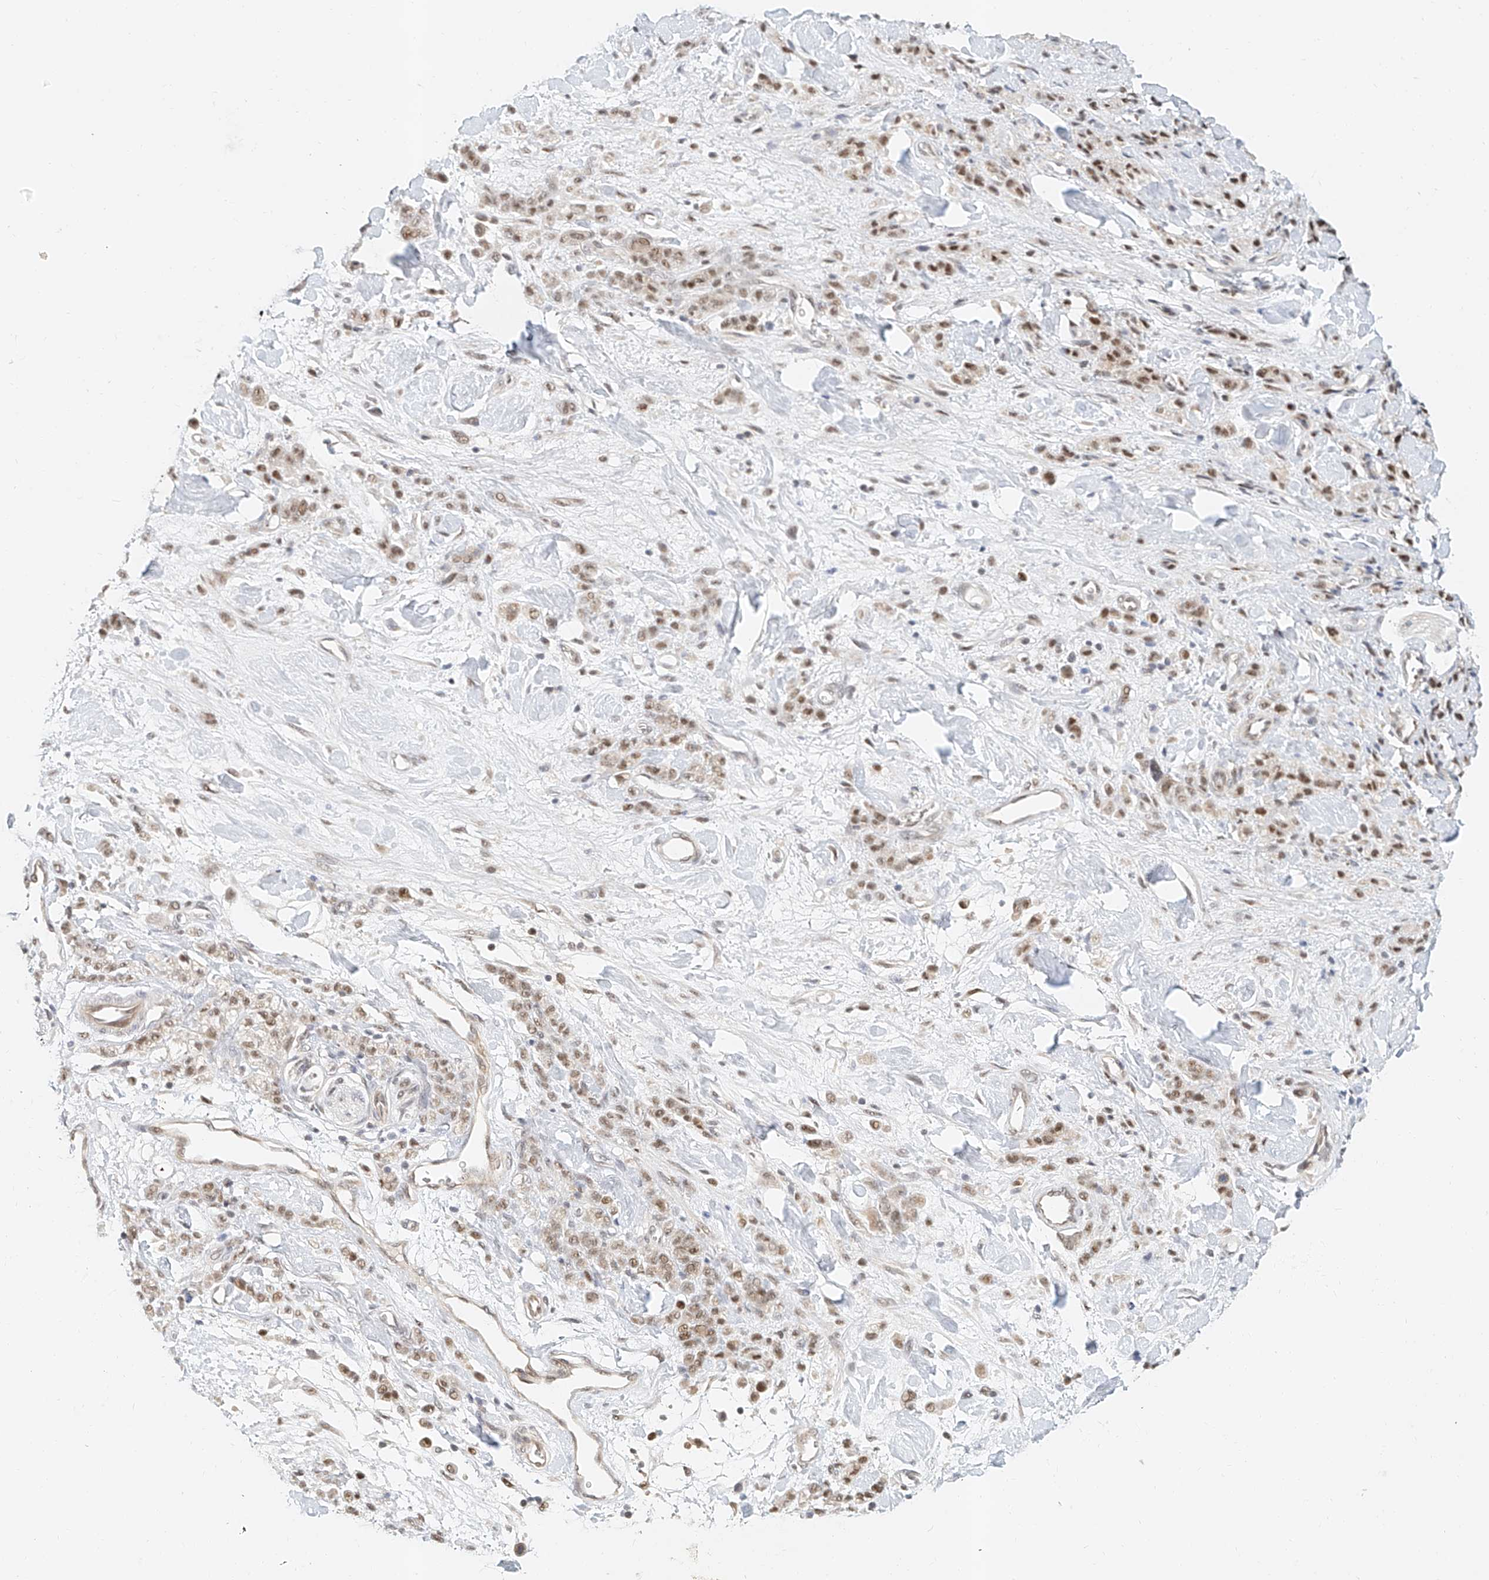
{"staining": {"intensity": "moderate", "quantity": ">75%", "location": "nuclear"}, "tissue": "stomach cancer", "cell_type": "Tumor cells", "image_type": "cancer", "snomed": [{"axis": "morphology", "description": "Normal tissue, NOS"}, {"axis": "morphology", "description": "Adenocarcinoma, NOS"}, {"axis": "topography", "description": "Stomach"}], "caption": "Immunohistochemical staining of human stomach cancer (adenocarcinoma) demonstrates medium levels of moderate nuclear staining in approximately >75% of tumor cells.", "gene": "CXorf58", "patient": {"sex": "male", "age": 82}}